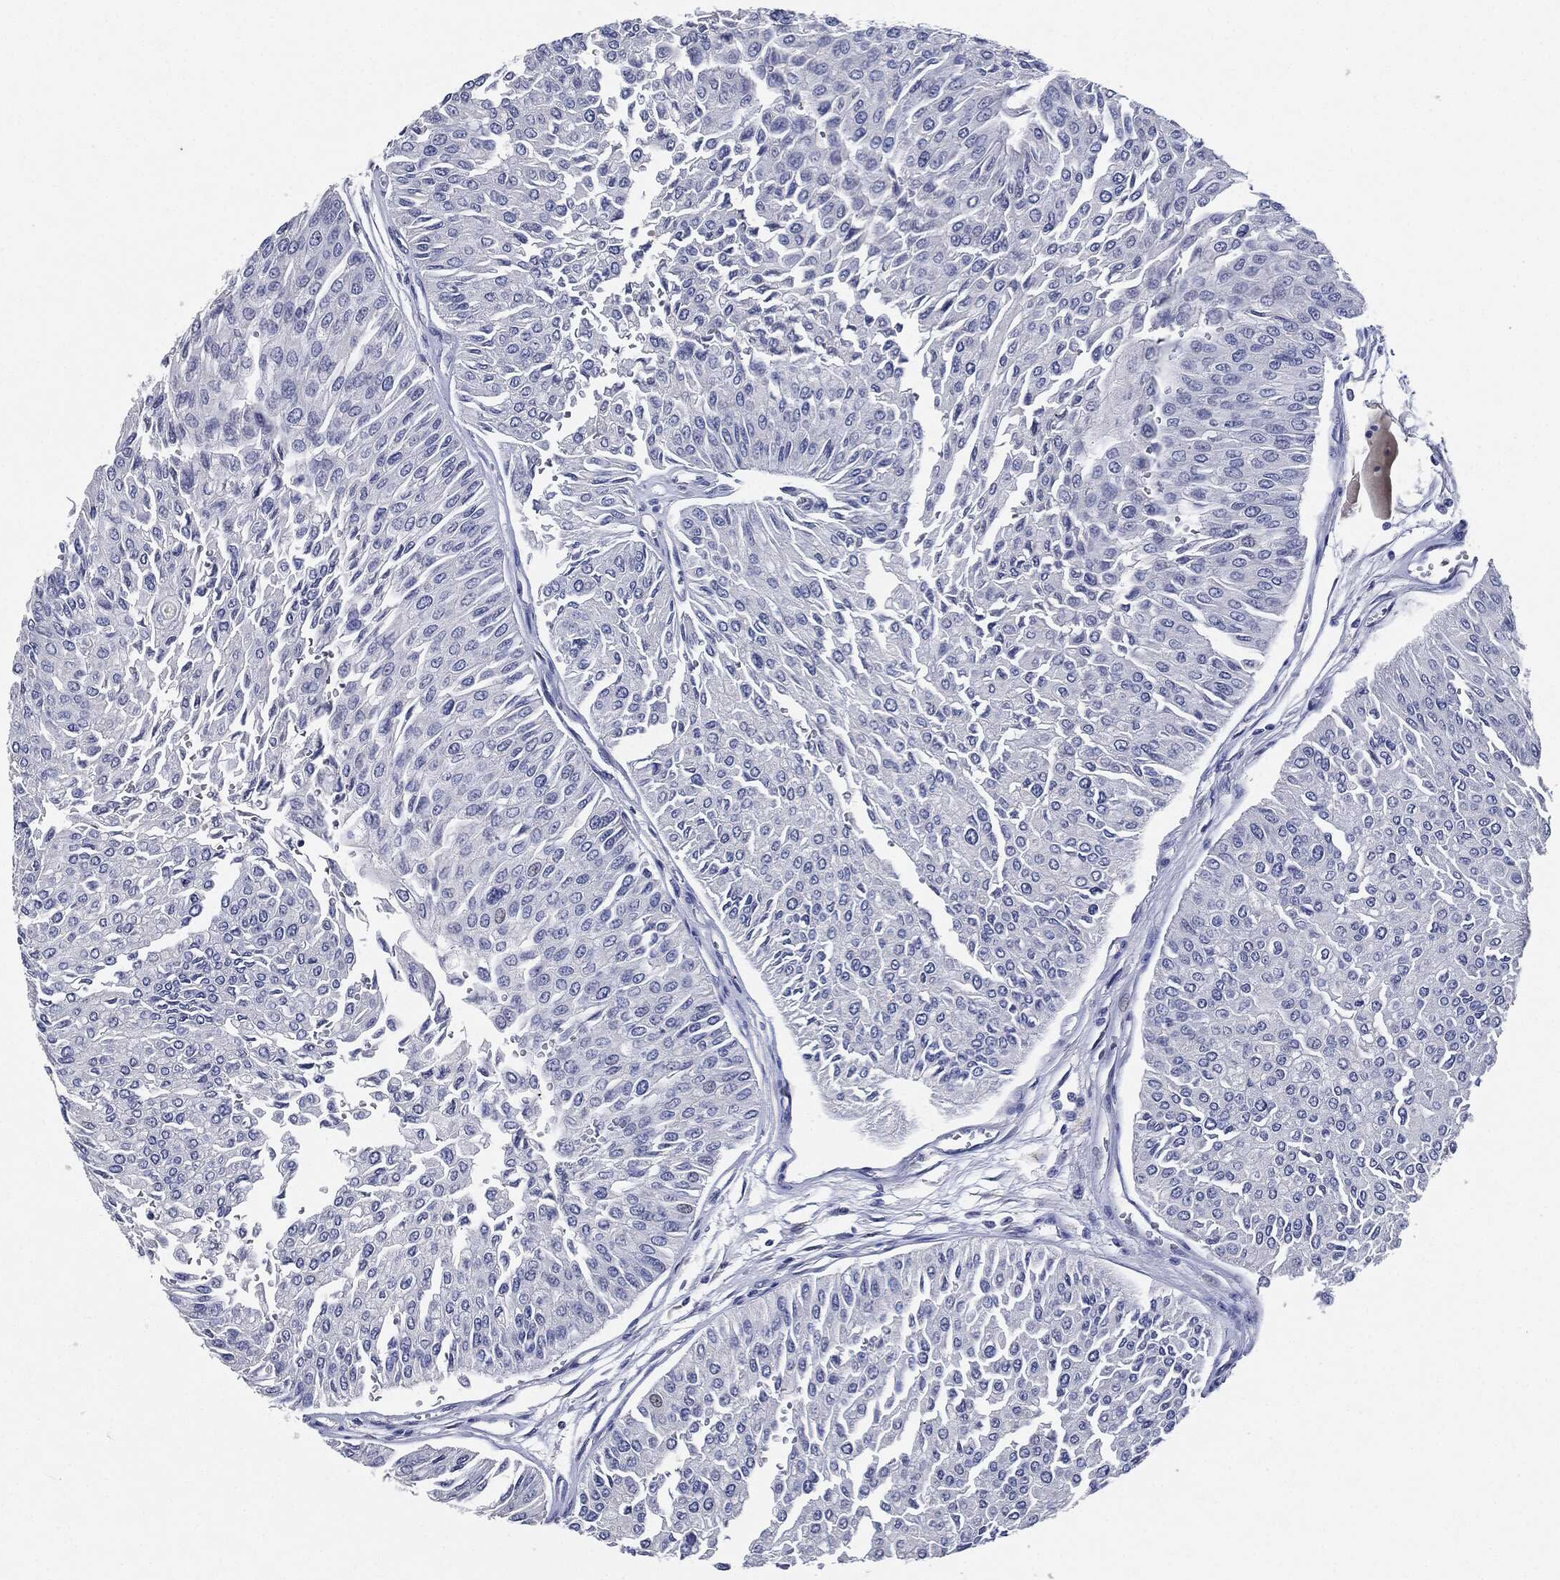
{"staining": {"intensity": "negative", "quantity": "none", "location": "none"}, "tissue": "urothelial cancer", "cell_type": "Tumor cells", "image_type": "cancer", "snomed": [{"axis": "morphology", "description": "Urothelial carcinoma, Low grade"}, {"axis": "topography", "description": "Urinary bladder"}], "caption": "DAB immunohistochemical staining of urothelial carcinoma (low-grade) reveals no significant positivity in tumor cells. Nuclei are stained in blue.", "gene": "NTRK1", "patient": {"sex": "male", "age": 67}}